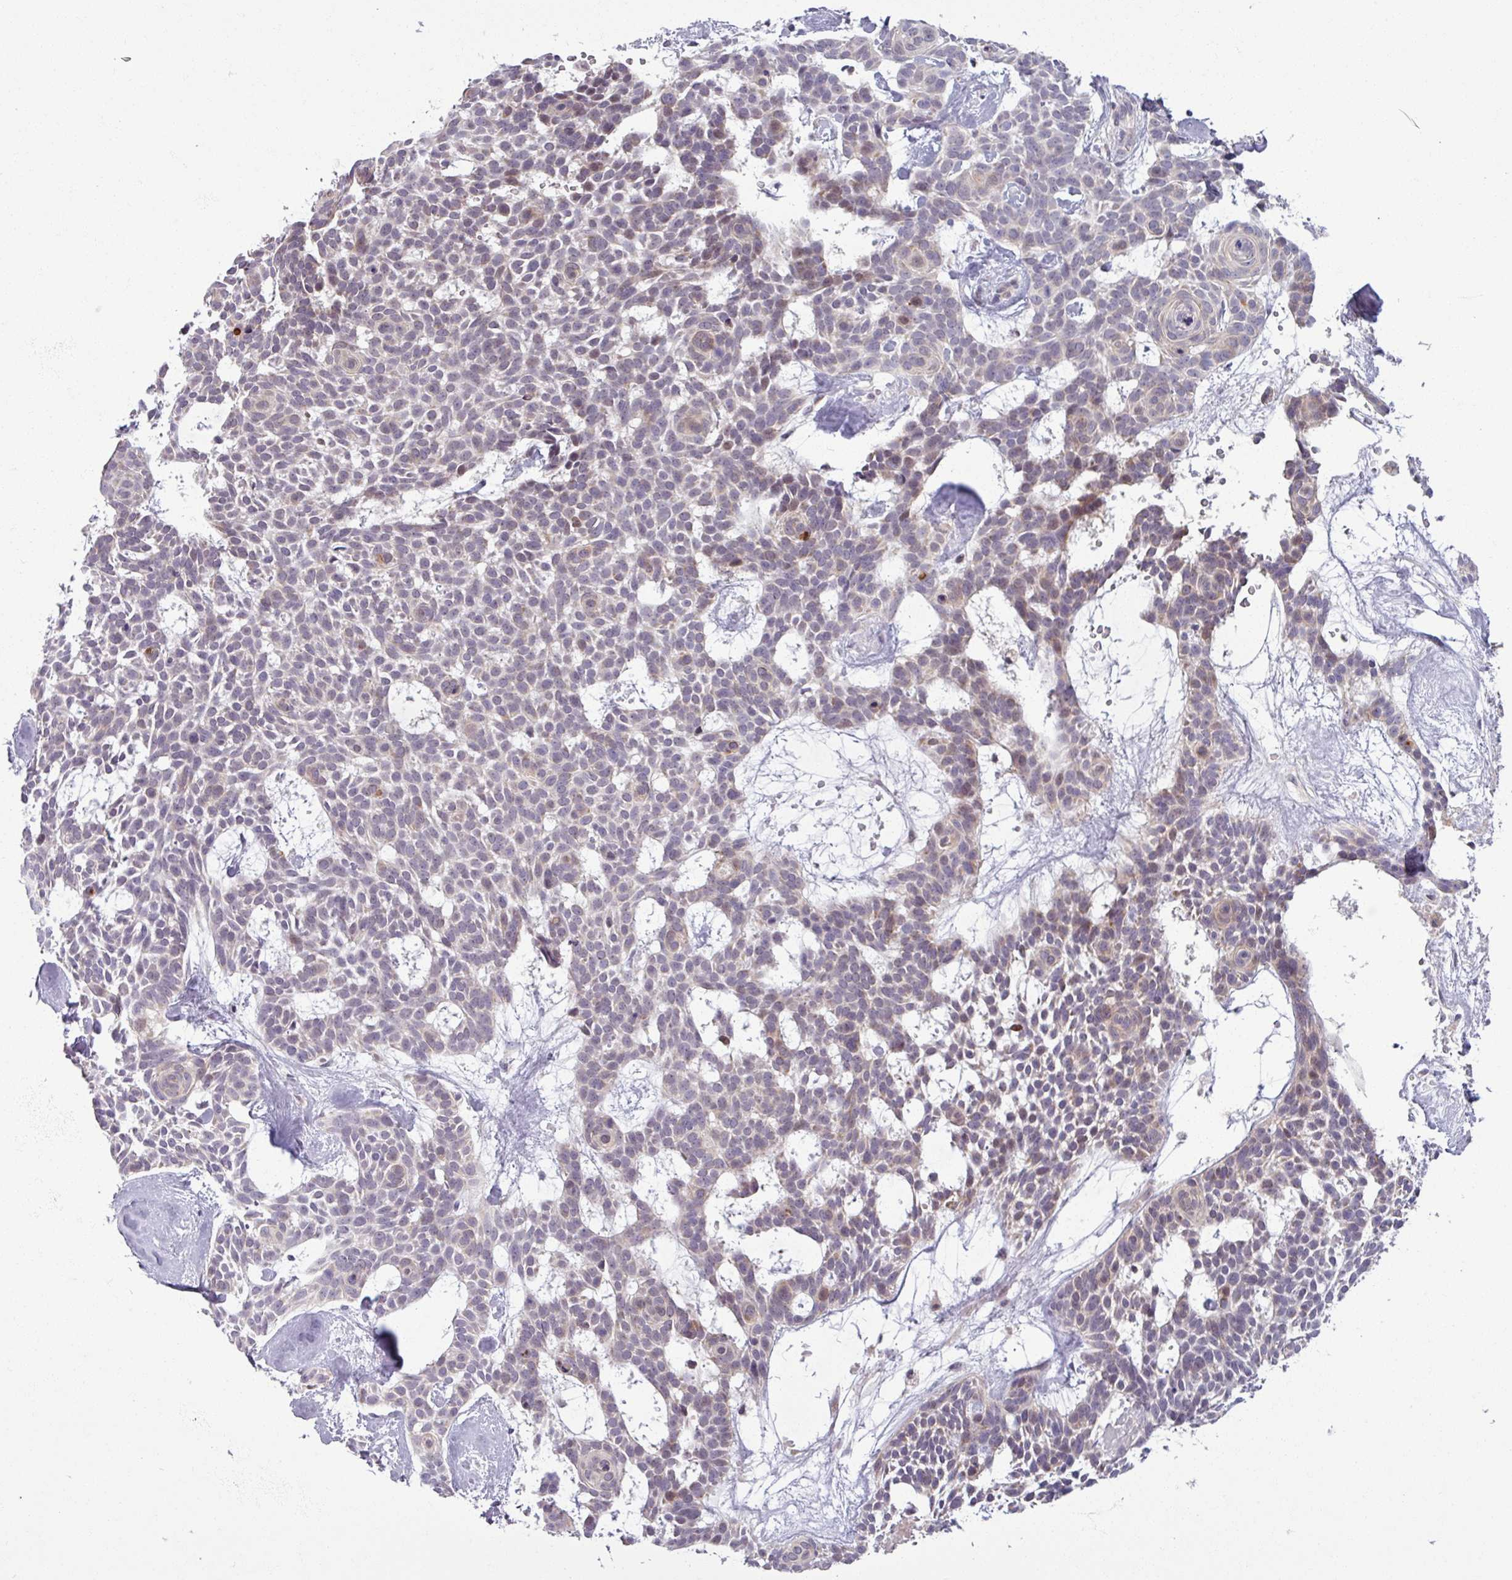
{"staining": {"intensity": "weak", "quantity": "<25%", "location": "nuclear"}, "tissue": "skin cancer", "cell_type": "Tumor cells", "image_type": "cancer", "snomed": [{"axis": "morphology", "description": "Basal cell carcinoma"}, {"axis": "topography", "description": "Skin"}], "caption": "DAB immunohistochemical staining of skin basal cell carcinoma displays no significant staining in tumor cells.", "gene": "OGFOD3", "patient": {"sex": "male", "age": 61}}